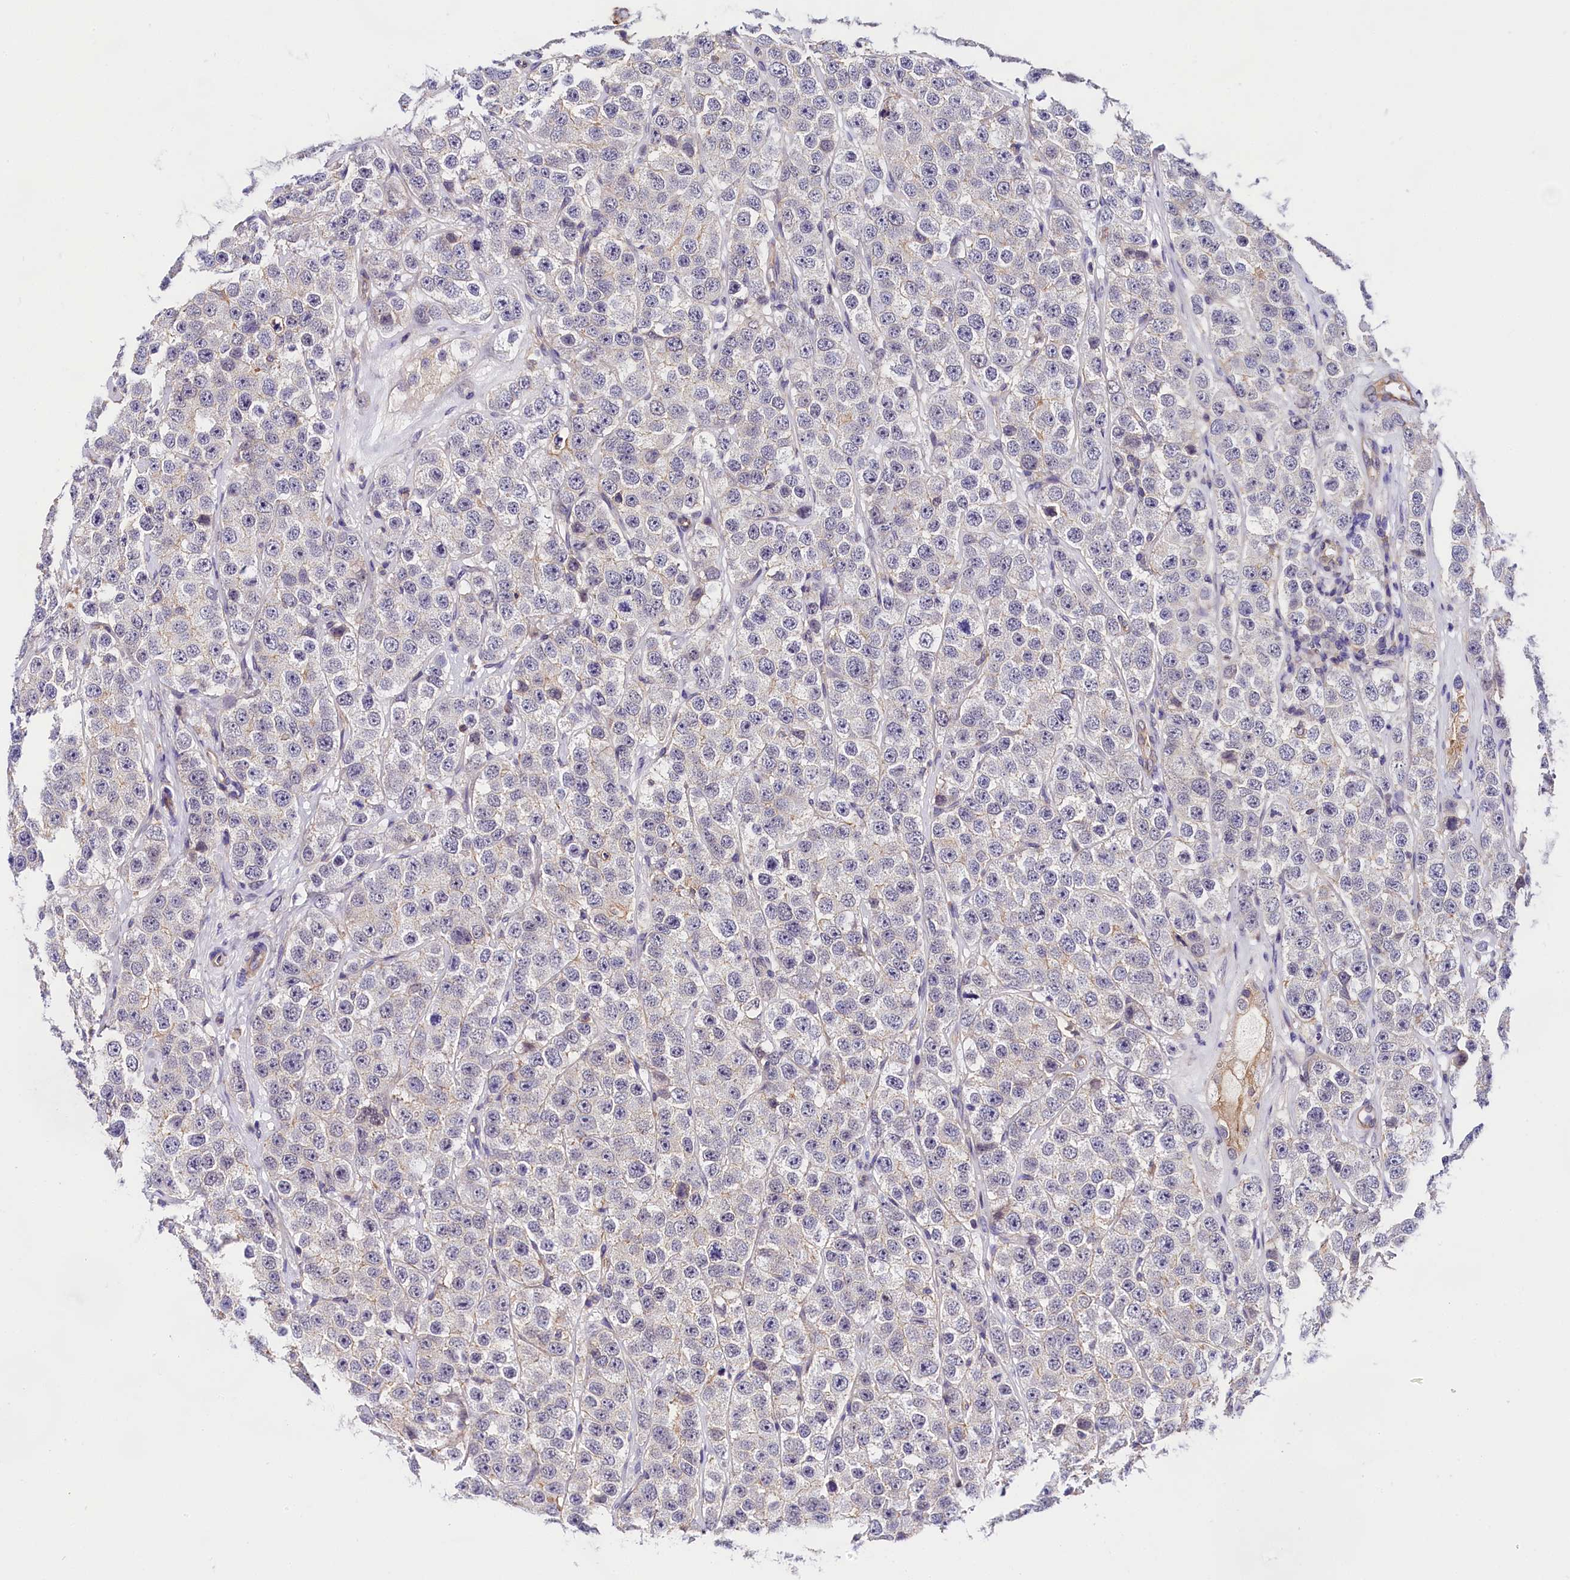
{"staining": {"intensity": "negative", "quantity": "none", "location": "none"}, "tissue": "testis cancer", "cell_type": "Tumor cells", "image_type": "cancer", "snomed": [{"axis": "morphology", "description": "Seminoma, NOS"}, {"axis": "topography", "description": "Testis"}], "caption": "Immunohistochemistry photomicrograph of neoplastic tissue: testis cancer stained with DAB (3,3'-diaminobenzidine) exhibits no significant protein positivity in tumor cells.", "gene": "OAS3", "patient": {"sex": "male", "age": 28}}